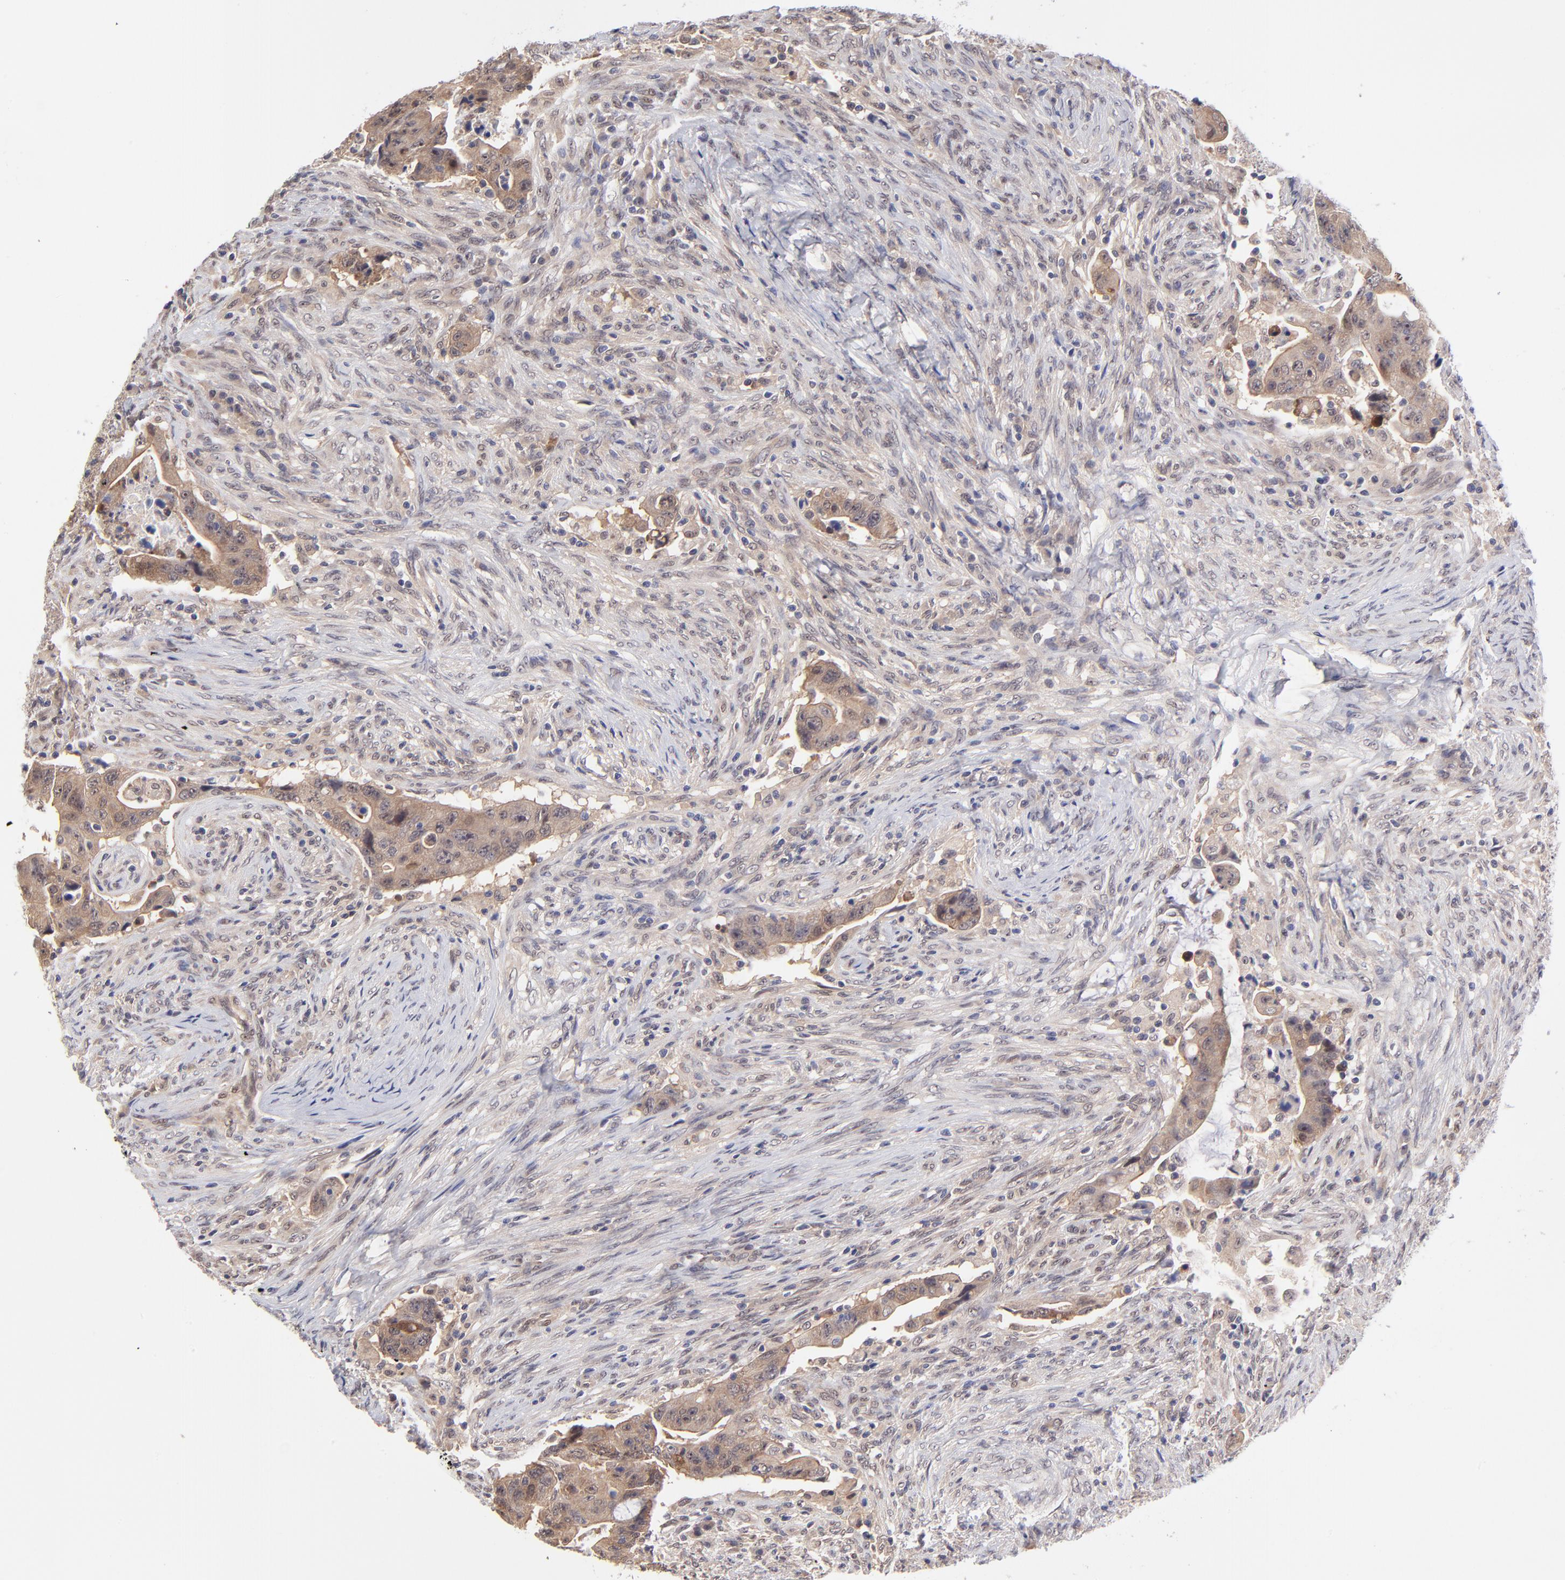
{"staining": {"intensity": "moderate", "quantity": ">75%", "location": "cytoplasmic/membranous"}, "tissue": "colorectal cancer", "cell_type": "Tumor cells", "image_type": "cancer", "snomed": [{"axis": "morphology", "description": "Adenocarcinoma, NOS"}, {"axis": "topography", "description": "Rectum"}], "caption": "Protein staining demonstrates moderate cytoplasmic/membranous expression in approximately >75% of tumor cells in colorectal cancer (adenocarcinoma). (DAB IHC with brightfield microscopy, high magnification).", "gene": "UBE2E3", "patient": {"sex": "female", "age": 71}}